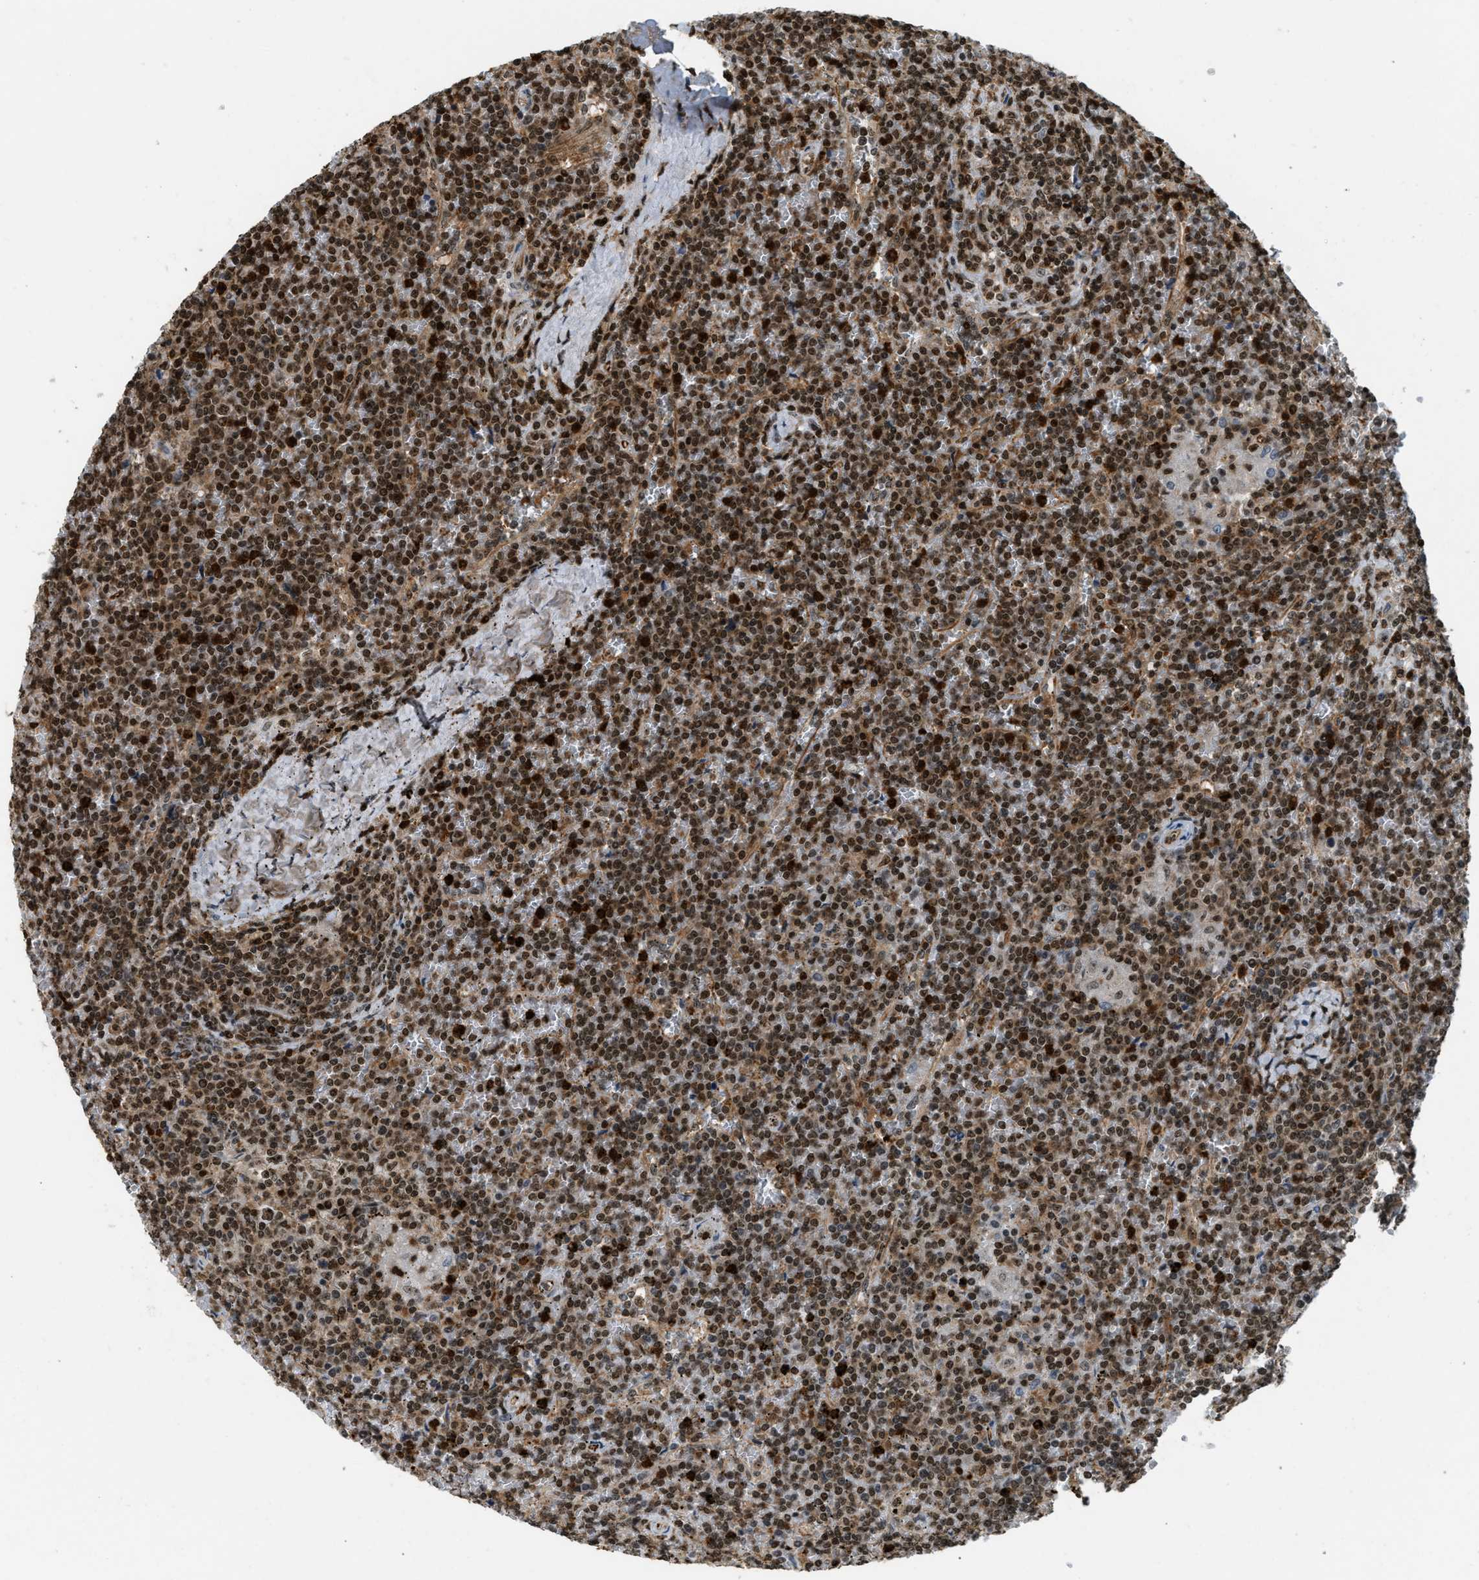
{"staining": {"intensity": "strong", "quantity": ">75%", "location": "nuclear"}, "tissue": "lymphoma", "cell_type": "Tumor cells", "image_type": "cancer", "snomed": [{"axis": "morphology", "description": "Malignant lymphoma, non-Hodgkin's type, Low grade"}, {"axis": "topography", "description": "Spleen"}], "caption": "Protein expression analysis of human low-grade malignant lymphoma, non-Hodgkin's type reveals strong nuclear expression in about >75% of tumor cells.", "gene": "E2F1", "patient": {"sex": "female", "age": 19}}